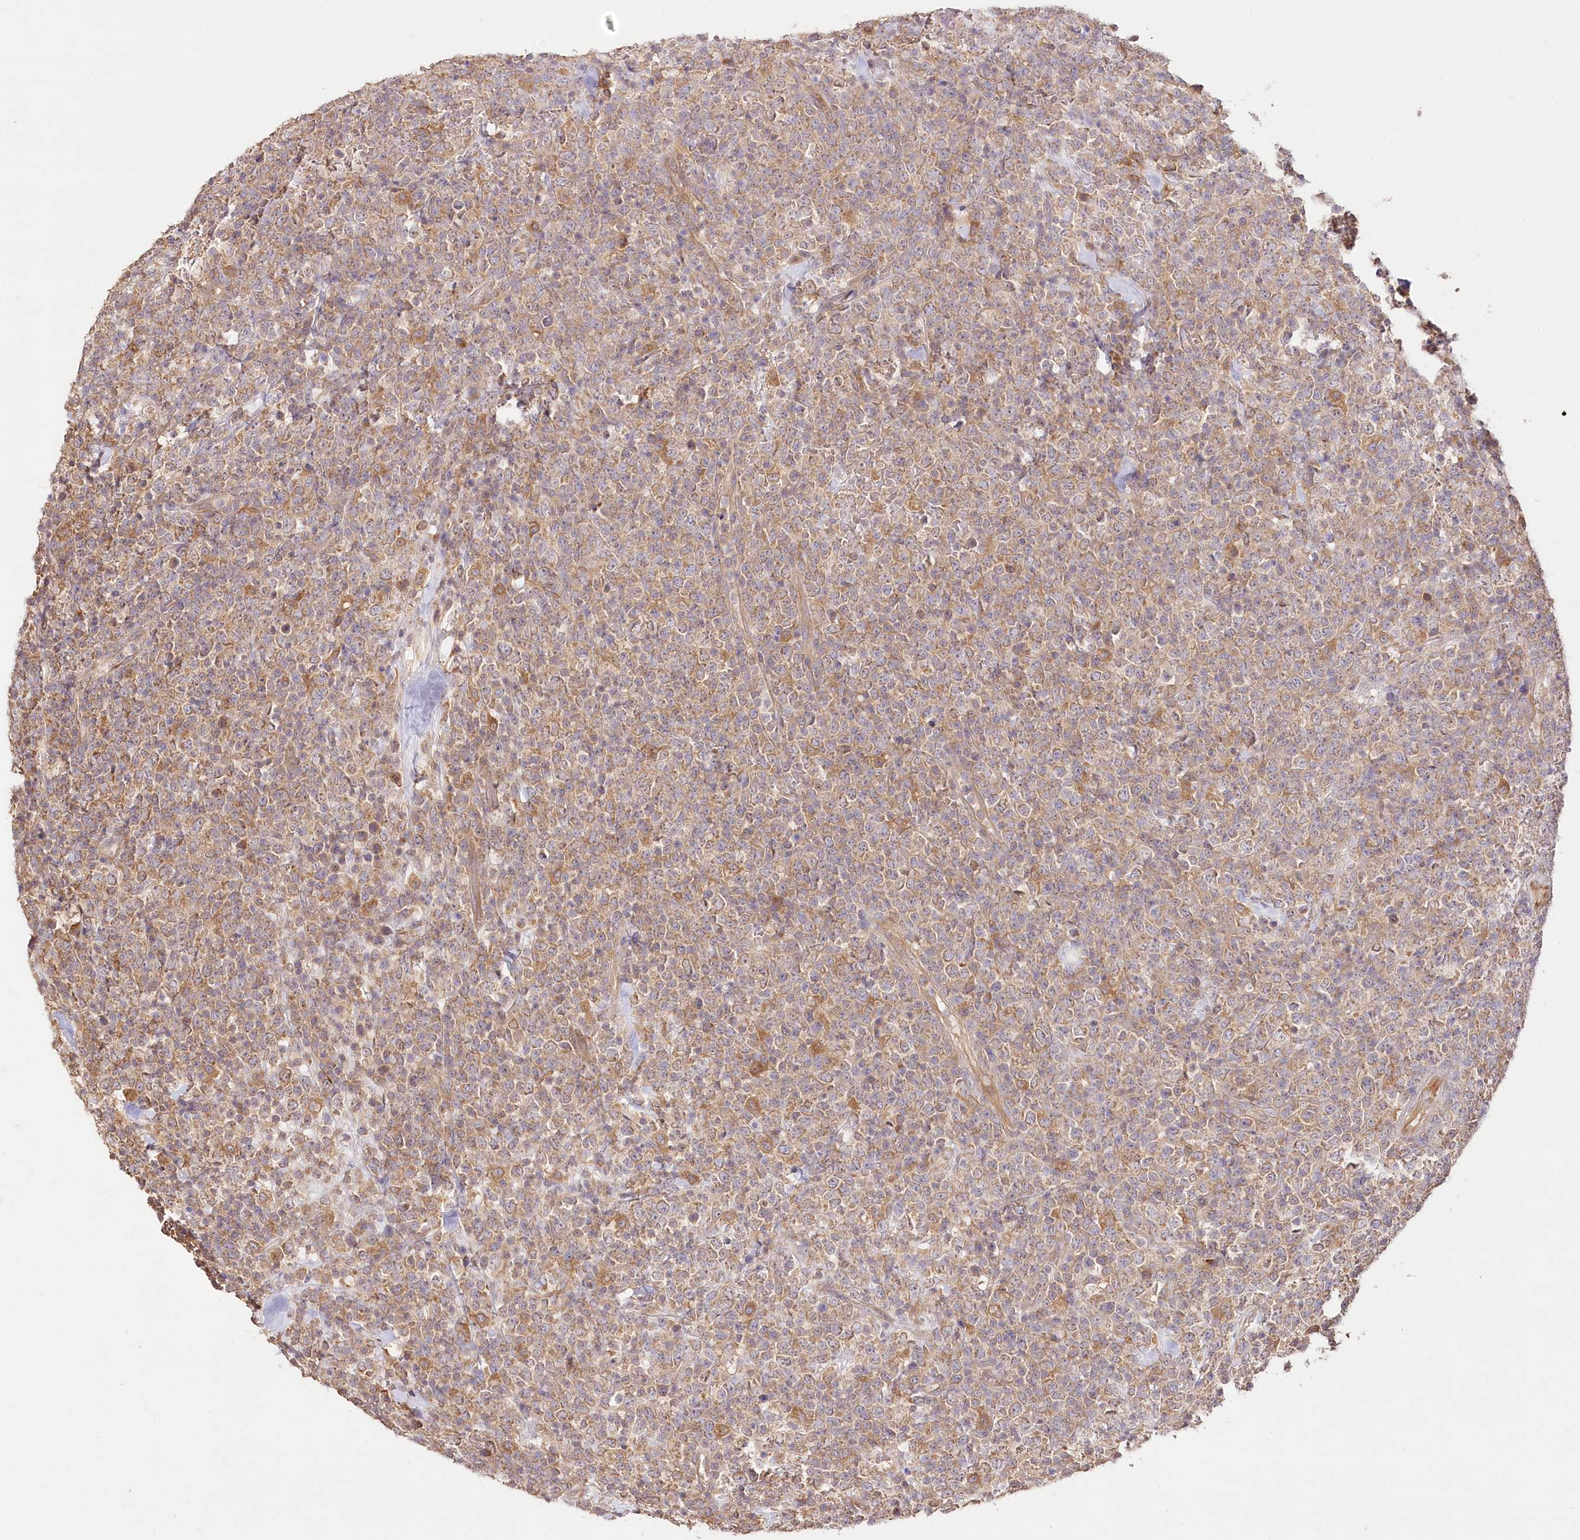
{"staining": {"intensity": "moderate", "quantity": ">75%", "location": "cytoplasmic/membranous"}, "tissue": "lymphoma", "cell_type": "Tumor cells", "image_type": "cancer", "snomed": [{"axis": "morphology", "description": "Malignant lymphoma, non-Hodgkin's type, High grade"}, {"axis": "topography", "description": "Colon"}], "caption": "Moderate cytoplasmic/membranous expression for a protein is identified in about >75% of tumor cells of lymphoma using immunohistochemistry (IHC).", "gene": "DMXL1", "patient": {"sex": "female", "age": 53}}